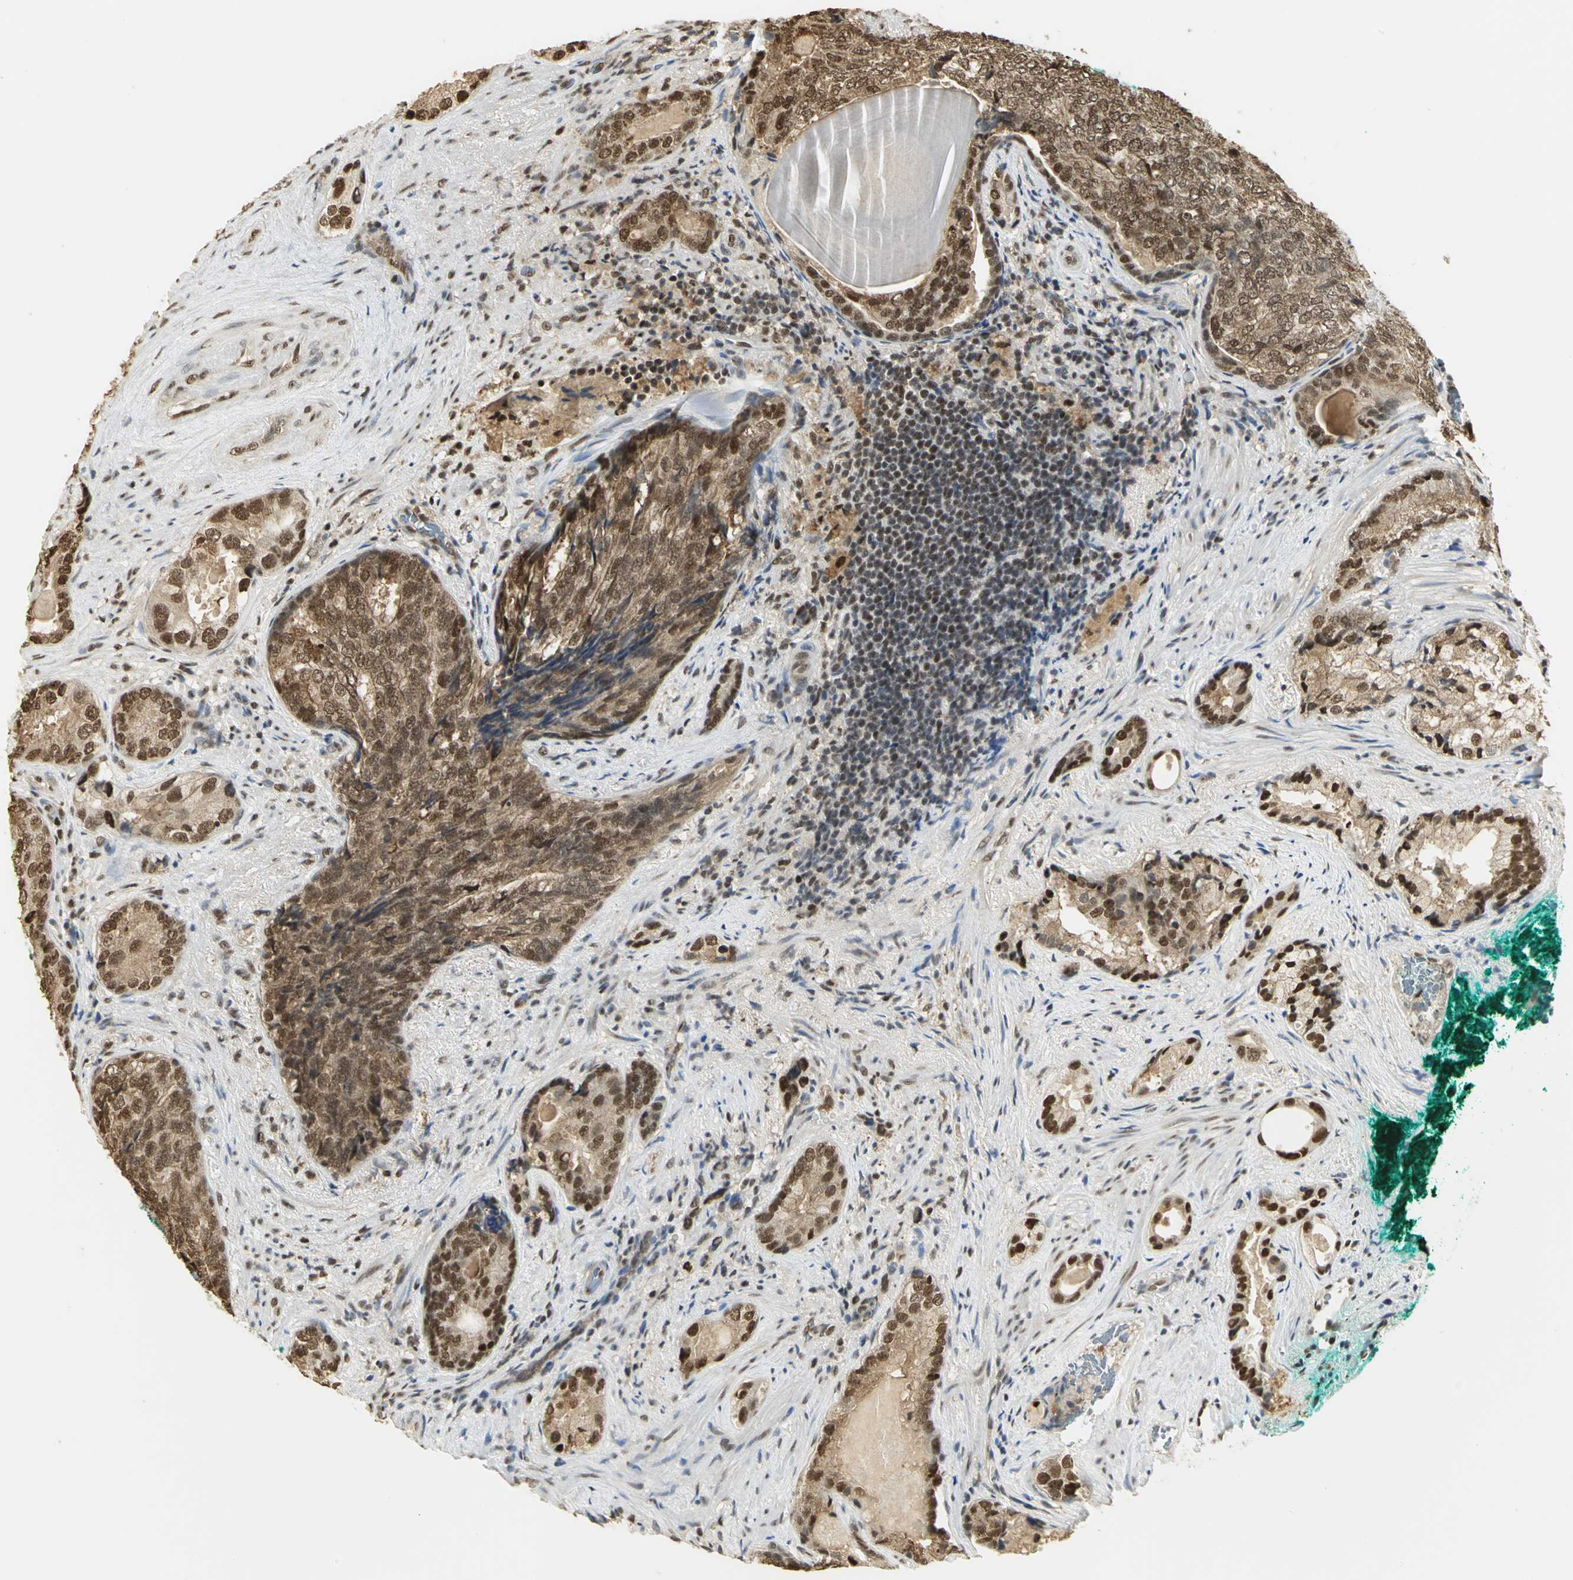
{"staining": {"intensity": "strong", "quantity": ">75%", "location": "cytoplasmic/membranous,nuclear"}, "tissue": "prostate cancer", "cell_type": "Tumor cells", "image_type": "cancer", "snomed": [{"axis": "morphology", "description": "Adenocarcinoma, High grade"}, {"axis": "topography", "description": "Prostate"}], "caption": "Immunohistochemical staining of human prostate adenocarcinoma (high-grade) exhibits strong cytoplasmic/membranous and nuclear protein staining in about >75% of tumor cells.", "gene": "SET", "patient": {"sex": "male", "age": 66}}